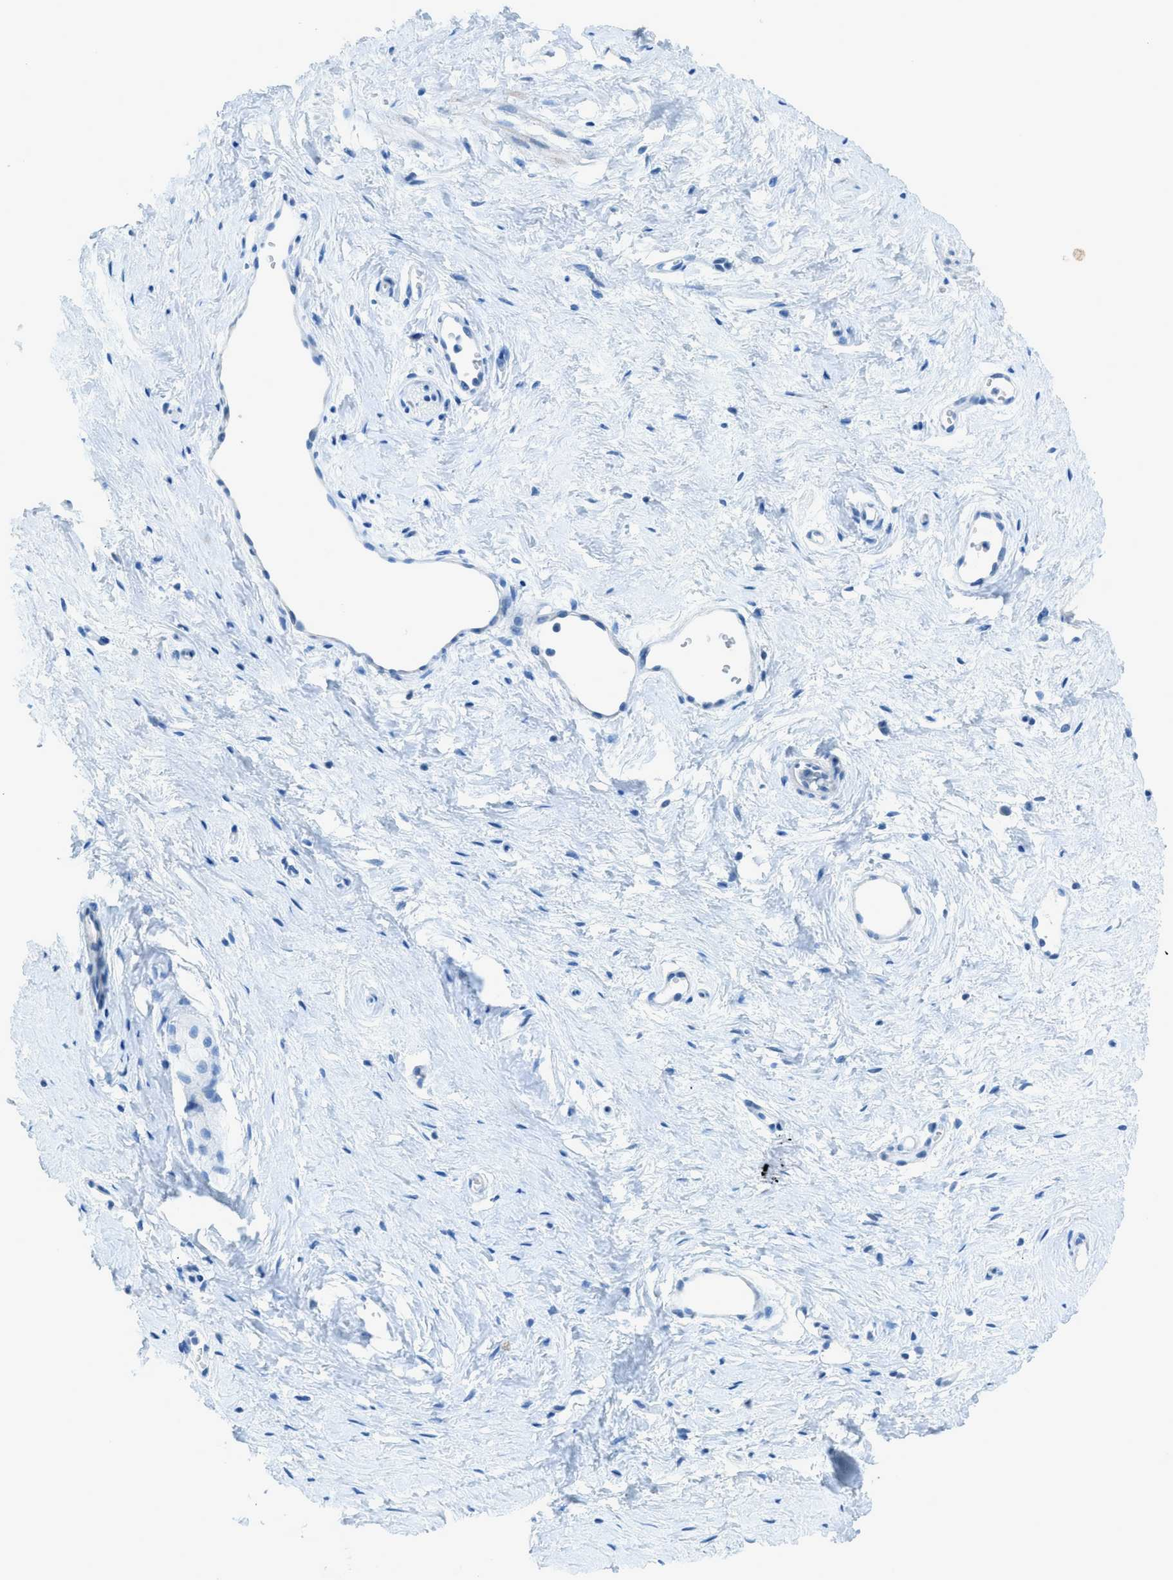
{"staining": {"intensity": "negative", "quantity": "none", "location": "none"}, "tissue": "vagina", "cell_type": "Squamous epithelial cells", "image_type": "normal", "snomed": [{"axis": "morphology", "description": "Normal tissue, NOS"}, {"axis": "topography", "description": "Vagina"}], "caption": "This is a histopathology image of immunohistochemistry (IHC) staining of benign vagina, which shows no staining in squamous epithelial cells. (DAB (3,3'-diaminobenzidine) immunohistochemistry, high magnification).", "gene": "ACAN", "patient": {"sex": "female", "age": 32}}